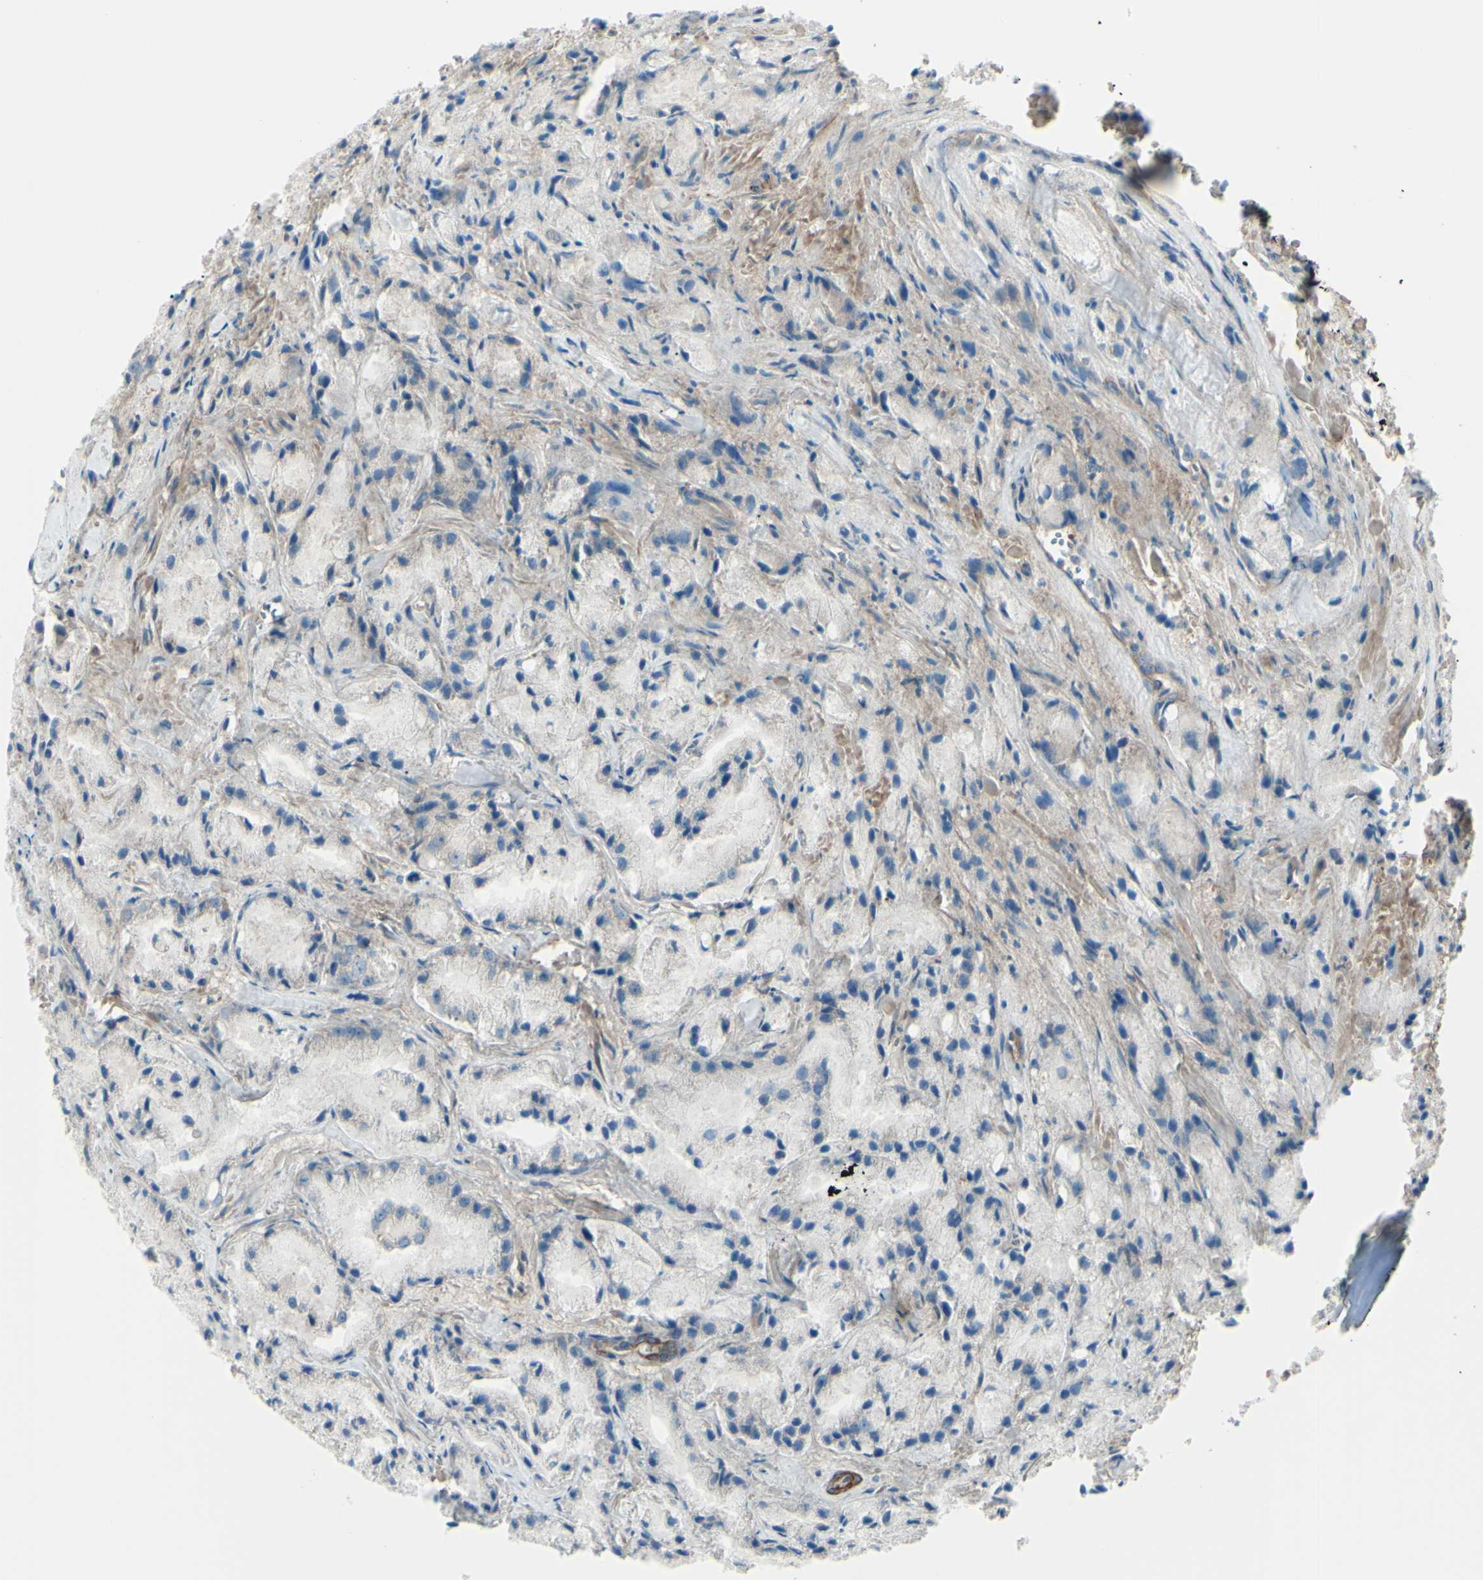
{"staining": {"intensity": "weak", "quantity": ">75%", "location": "cytoplasmic/membranous"}, "tissue": "prostate cancer", "cell_type": "Tumor cells", "image_type": "cancer", "snomed": [{"axis": "morphology", "description": "Adenocarcinoma, Low grade"}, {"axis": "topography", "description": "Prostate"}], "caption": "This histopathology image exhibits prostate cancer stained with immunohistochemistry (IHC) to label a protein in brown. The cytoplasmic/membranous of tumor cells show weak positivity for the protein. Nuclei are counter-stained blue.", "gene": "PCDHGA2", "patient": {"sex": "male", "age": 64}}